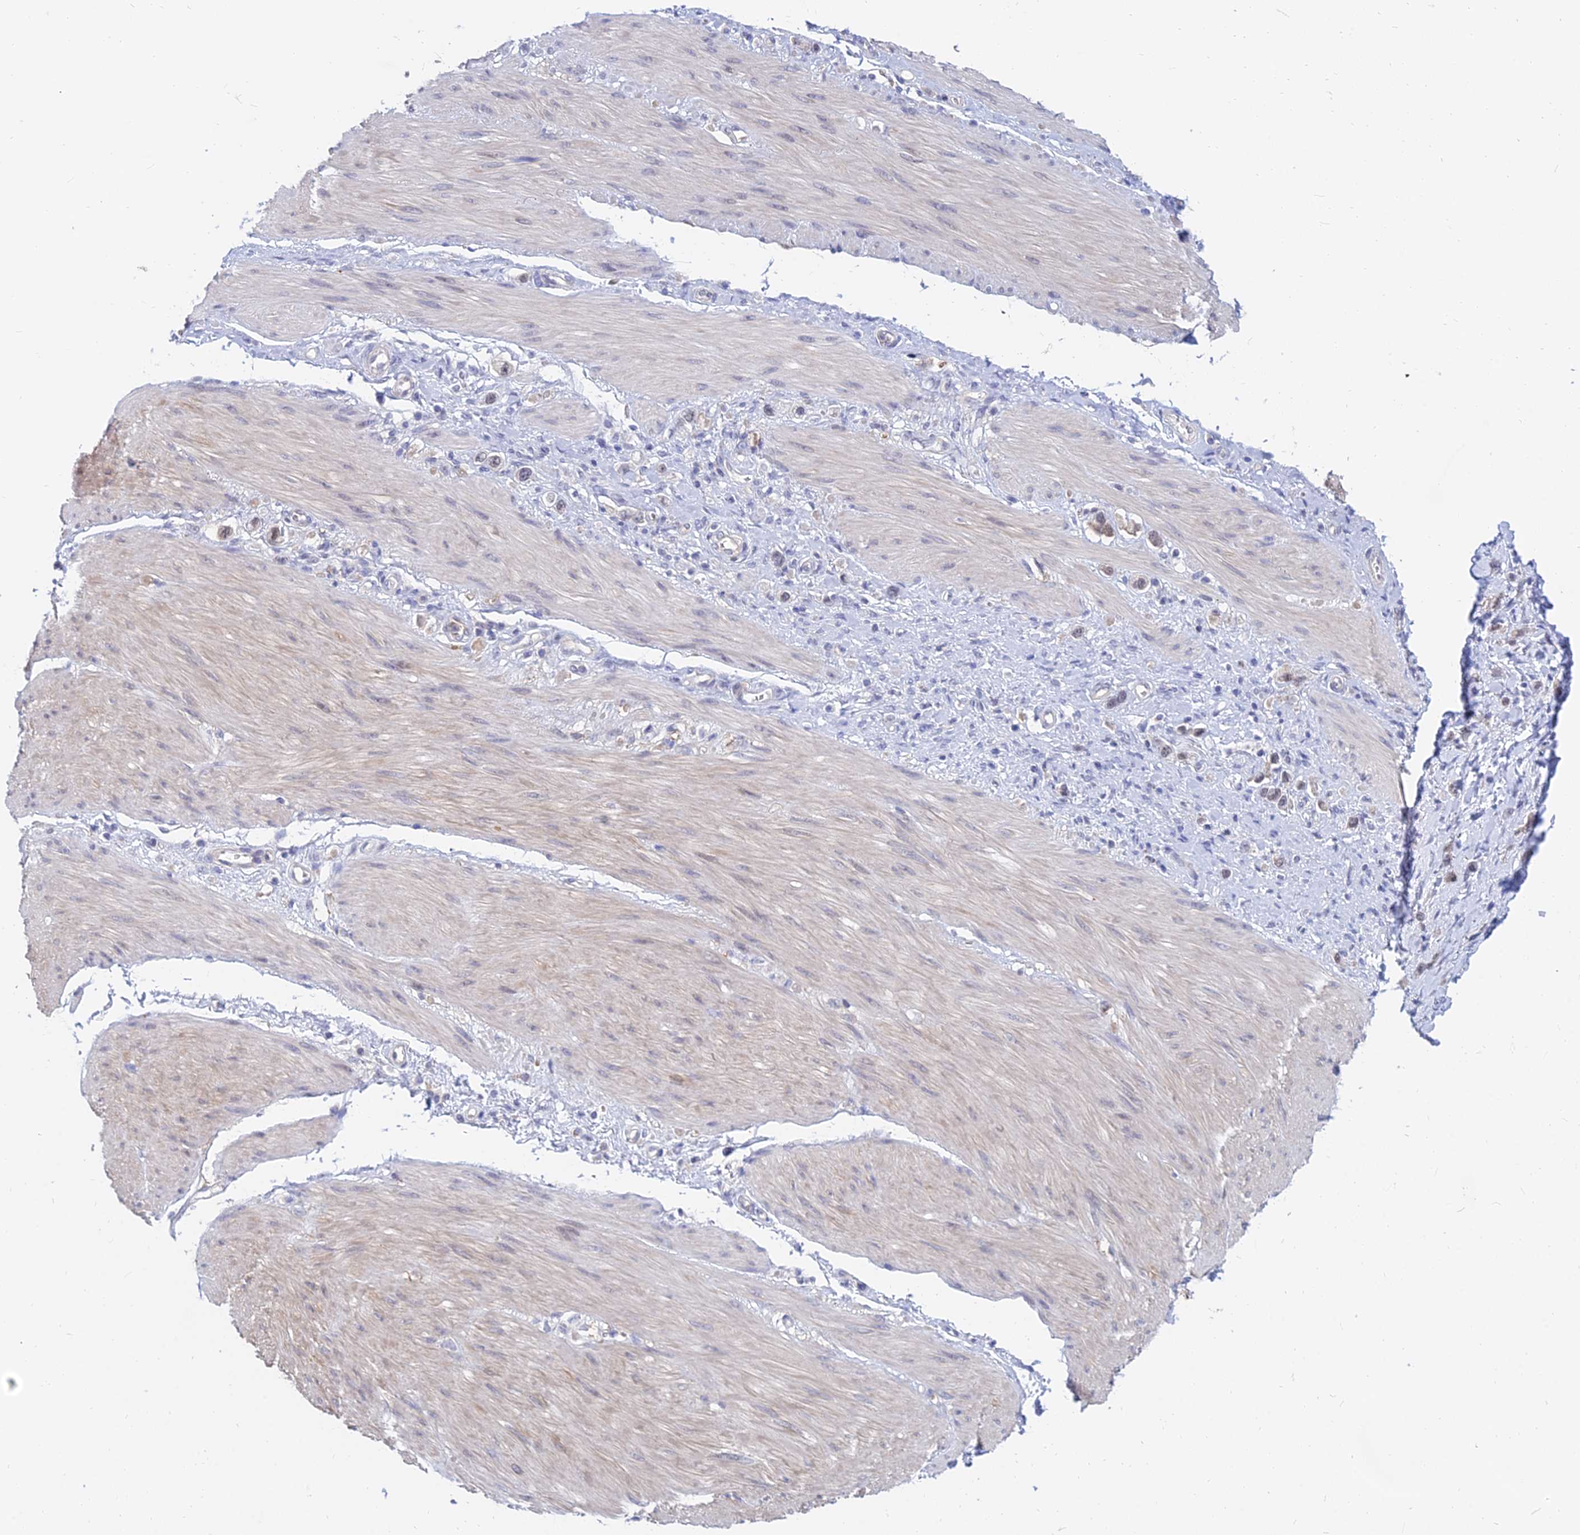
{"staining": {"intensity": "weak", "quantity": "25%-75%", "location": "cytoplasmic/membranous,nuclear"}, "tissue": "stomach cancer", "cell_type": "Tumor cells", "image_type": "cancer", "snomed": [{"axis": "morphology", "description": "Adenocarcinoma, NOS"}, {"axis": "topography", "description": "Stomach"}], "caption": "Human stomach cancer (adenocarcinoma) stained for a protein (brown) reveals weak cytoplasmic/membranous and nuclear positive staining in approximately 25%-75% of tumor cells.", "gene": "B3GALT4", "patient": {"sex": "female", "age": 65}}